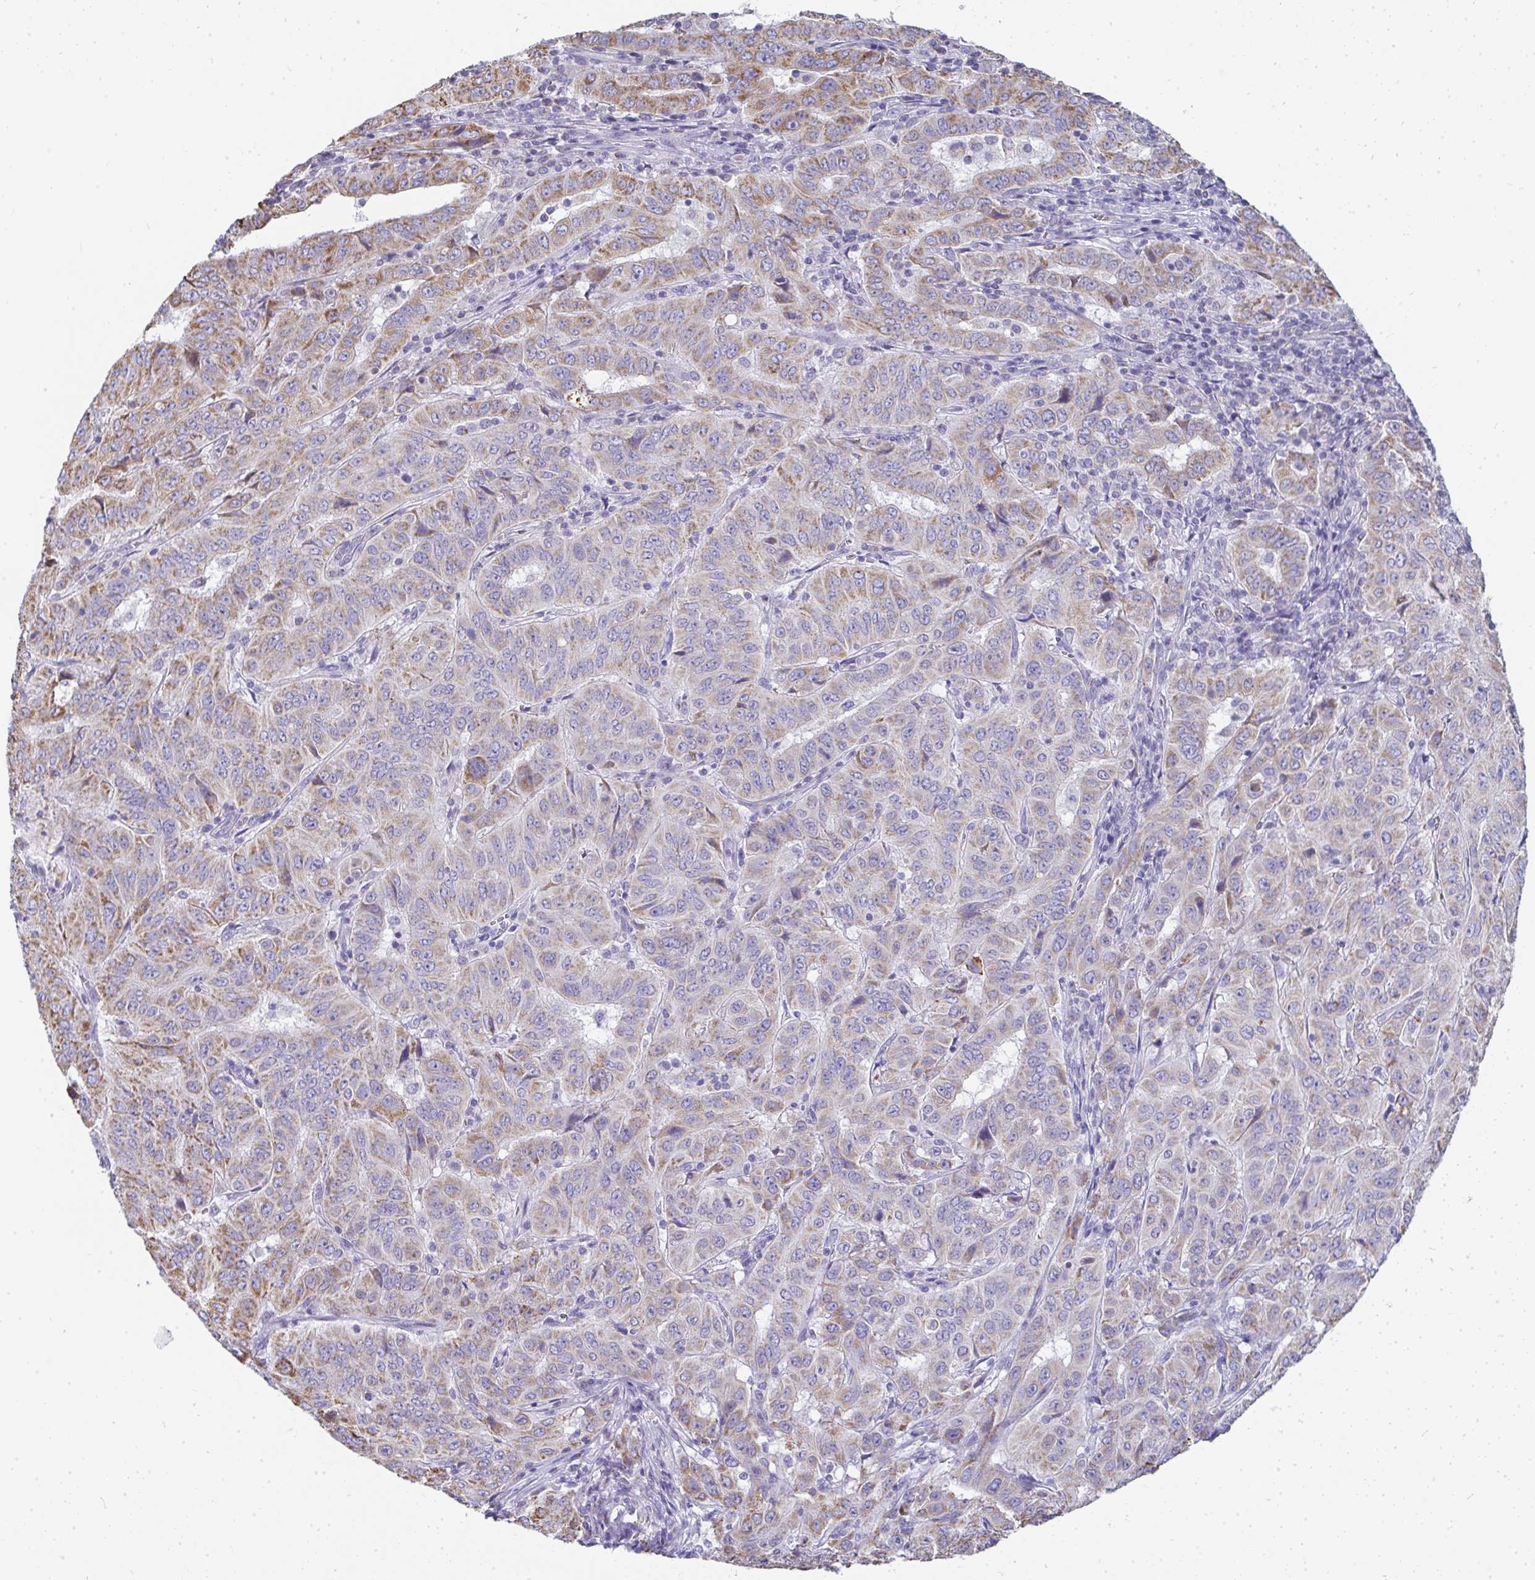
{"staining": {"intensity": "moderate", "quantity": "25%-75%", "location": "cytoplasmic/membranous"}, "tissue": "pancreatic cancer", "cell_type": "Tumor cells", "image_type": "cancer", "snomed": [{"axis": "morphology", "description": "Adenocarcinoma, NOS"}, {"axis": "topography", "description": "Pancreas"}], "caption": "IHC staining of pancreatic adenocarcinoma, which exhibits medium levels of moderate cytoplasmic/membranous staining in approximately 25%-75% of tumor cells indicating moderate cytoplasmic/membranous protein staining. The staining was performed using DAB (brown) for protein detection and nuclei were counterstained in hematoxylin (blue).", "gene": "SLC6A1", "patient": {"sex": "male", "age": 63}}